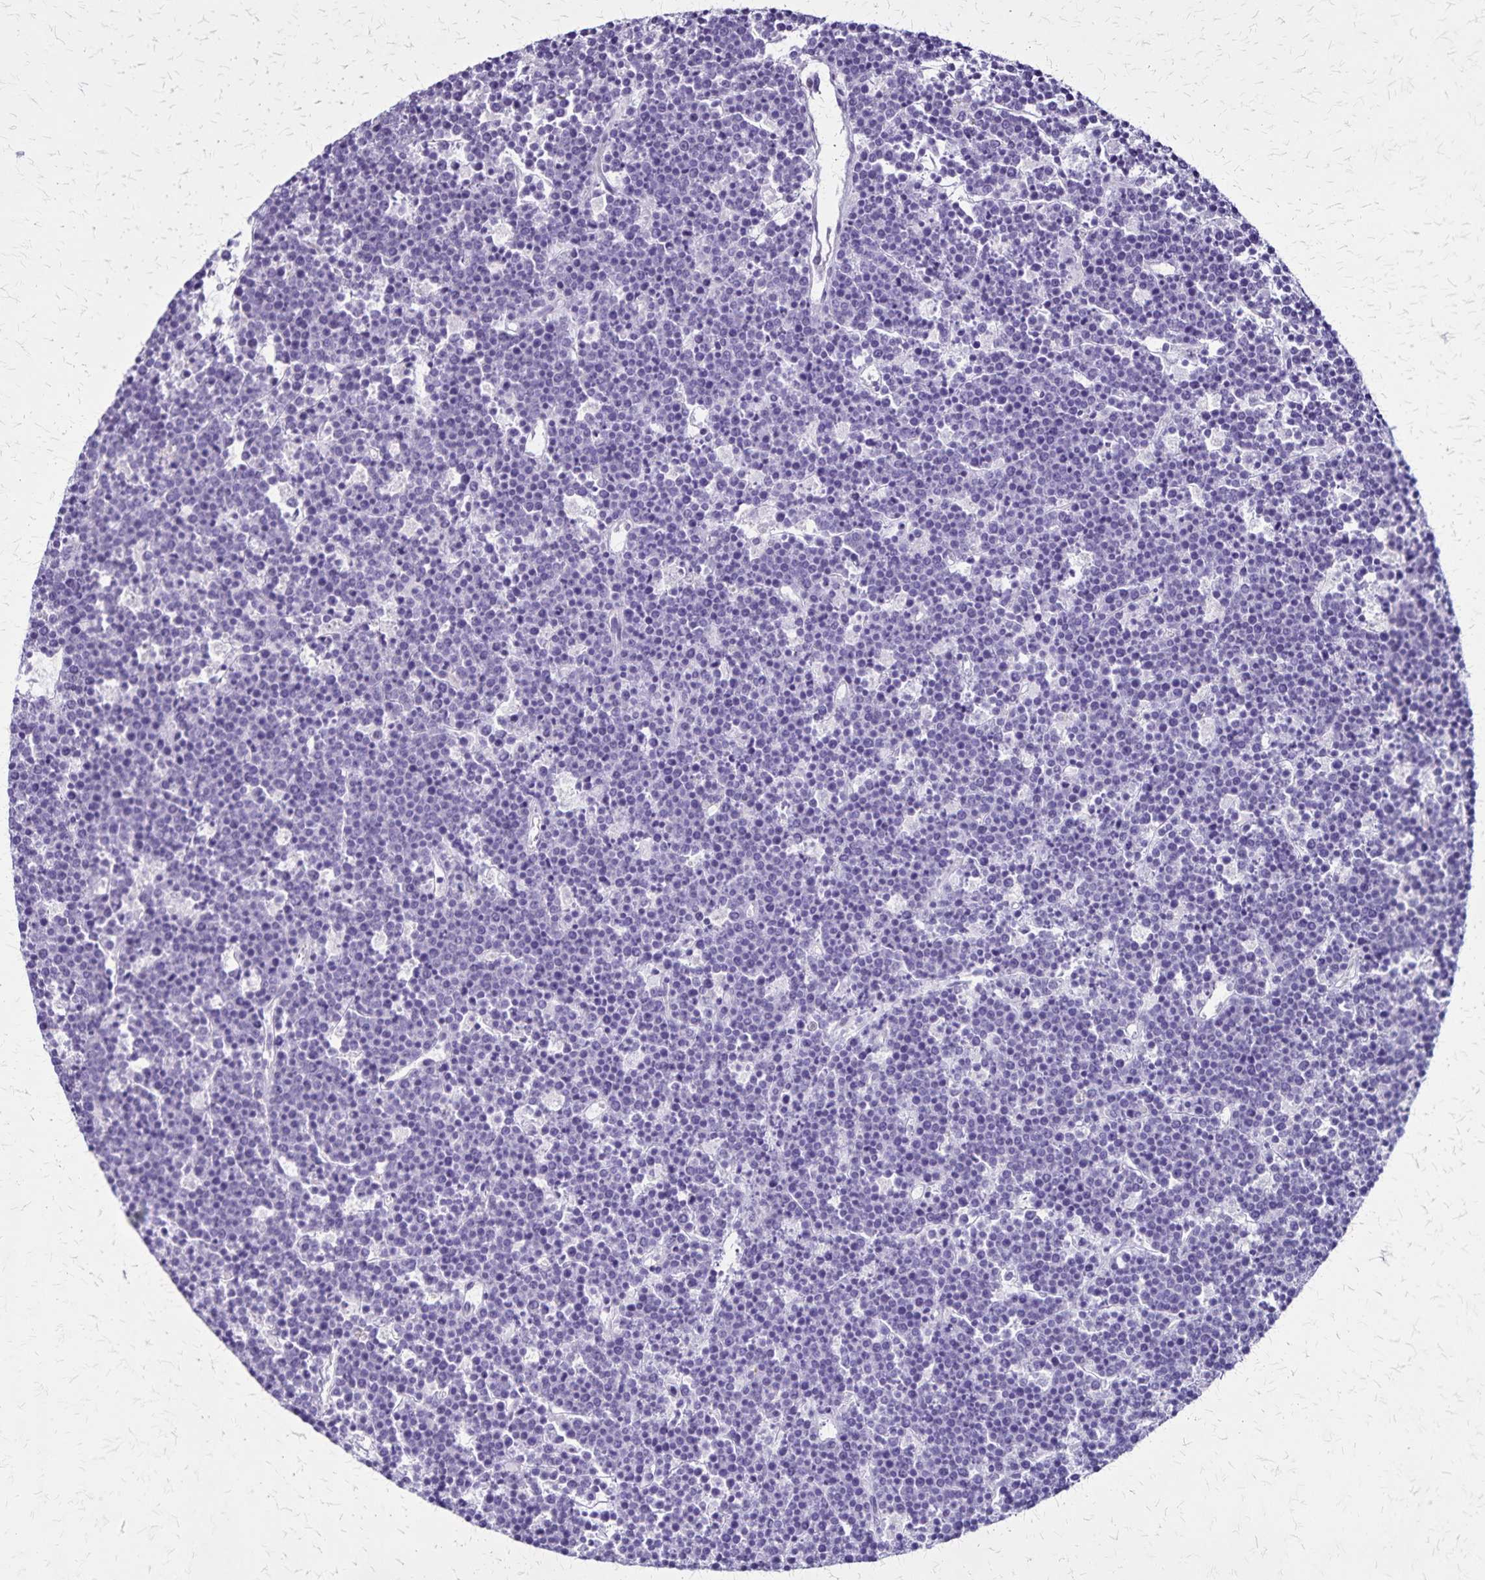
{"staining": {"intensity": "negative", "quantity": "none", "location": "none"}, "tissue": "lymphoma", "cell_type": "Tumor cells", "image_type": "cancer", "snomed": [{"axis": "morphology", "description": "Malignant lymphoma, non-Hodgkin's type, High grade"}, {"axis": "topography", "description": "Ovary"}], "caption": "There is no significant staining in tumor cells of lymphoma.", "gene": "OR51B5", "patient": {"sex": "female", "age": 56}}